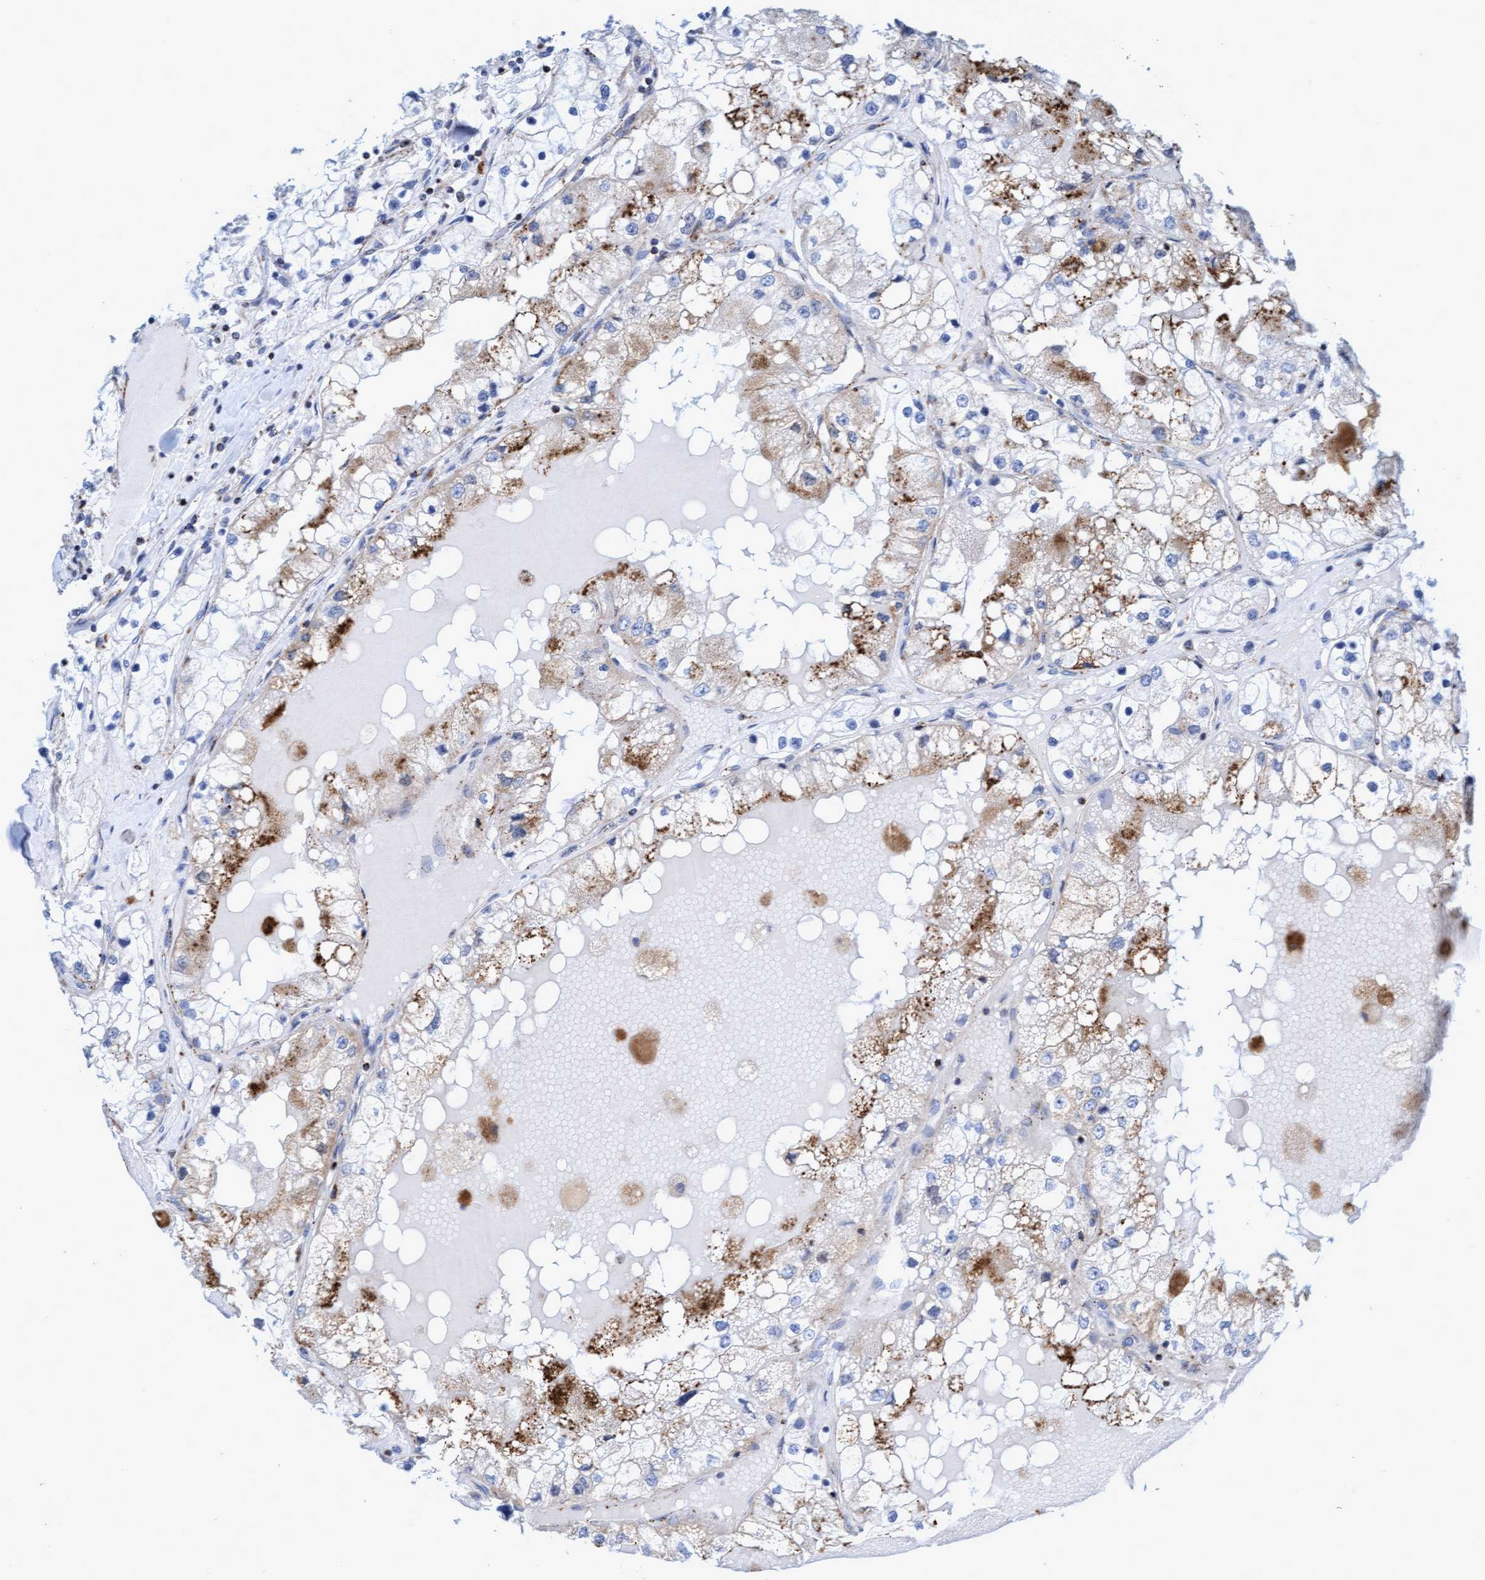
{"staining": {"intensity": "moderate", "quantity": ">75%", "location": "cytoplasmic/membranous"}, "tissue": "renal cancer", "cell_type": "Tumor cells", "image_type": "cancer", "snomed": [{"axis": "morphology", "description": "Adenocarcinoma, NOS"}, {"axis": "topography", "description": "Kidney"}], "caption": "A histopathology image showing moderate cytoplasmic/membranous staining in about >75% of tumor cells in renal cancer (adenocarcinoma), as visualized by brown immunohistochemical staining.", "gene": "SGSH", "patient": {"sex": "male", "age": 68}}